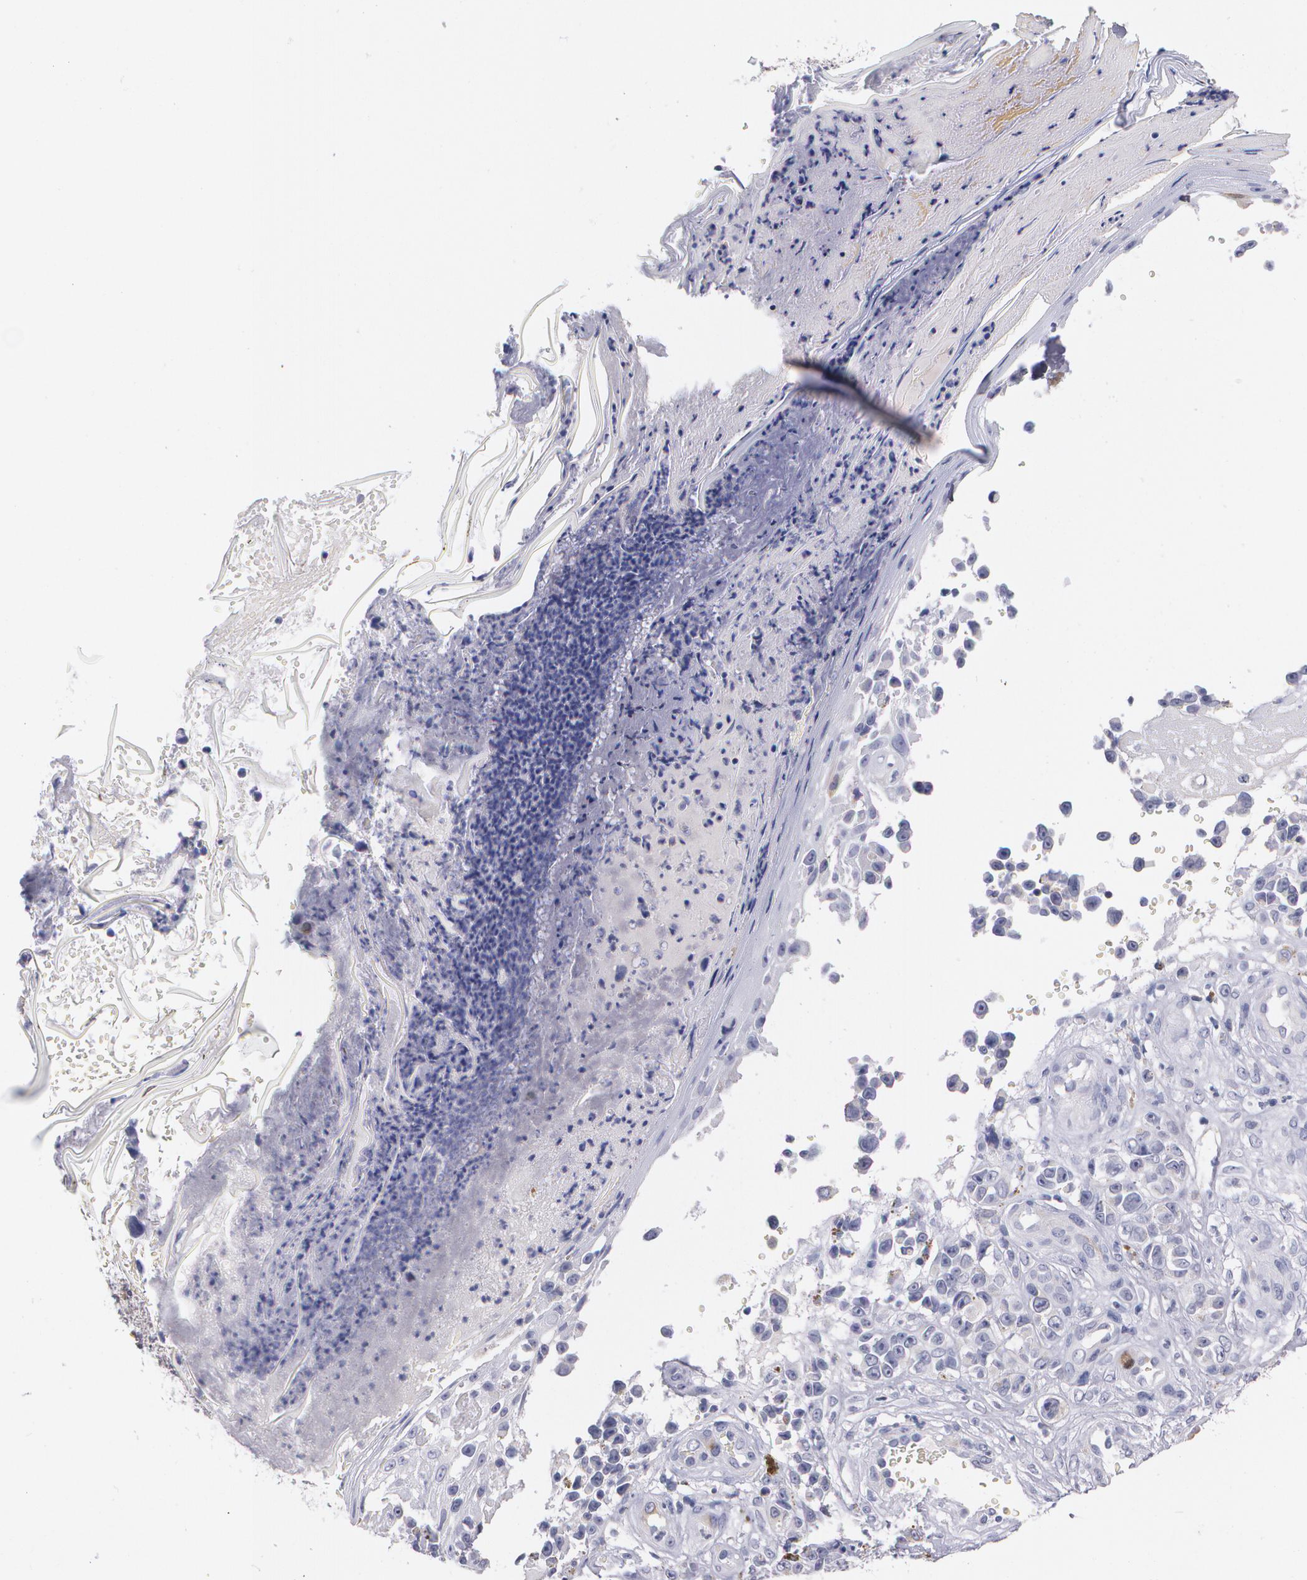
{"staining": {"intensity": "negative", "quantity": "none", "location": "none"}, "tissue": "melanoma", "cell_type": "Tumor cells", "image_type": "cancer", "snomed": [{"axis": "morphology", "description": "Malignant melanoma, NOS"}, {"axis": "topography", "description": "Skin"}], "caption": "Human melanoma stained for a protein using immunohistochemistry (IHC) reveals no staining in tumor cells.", "gene": "HMMR", "patient": {"sex": "female", "age": 82}}